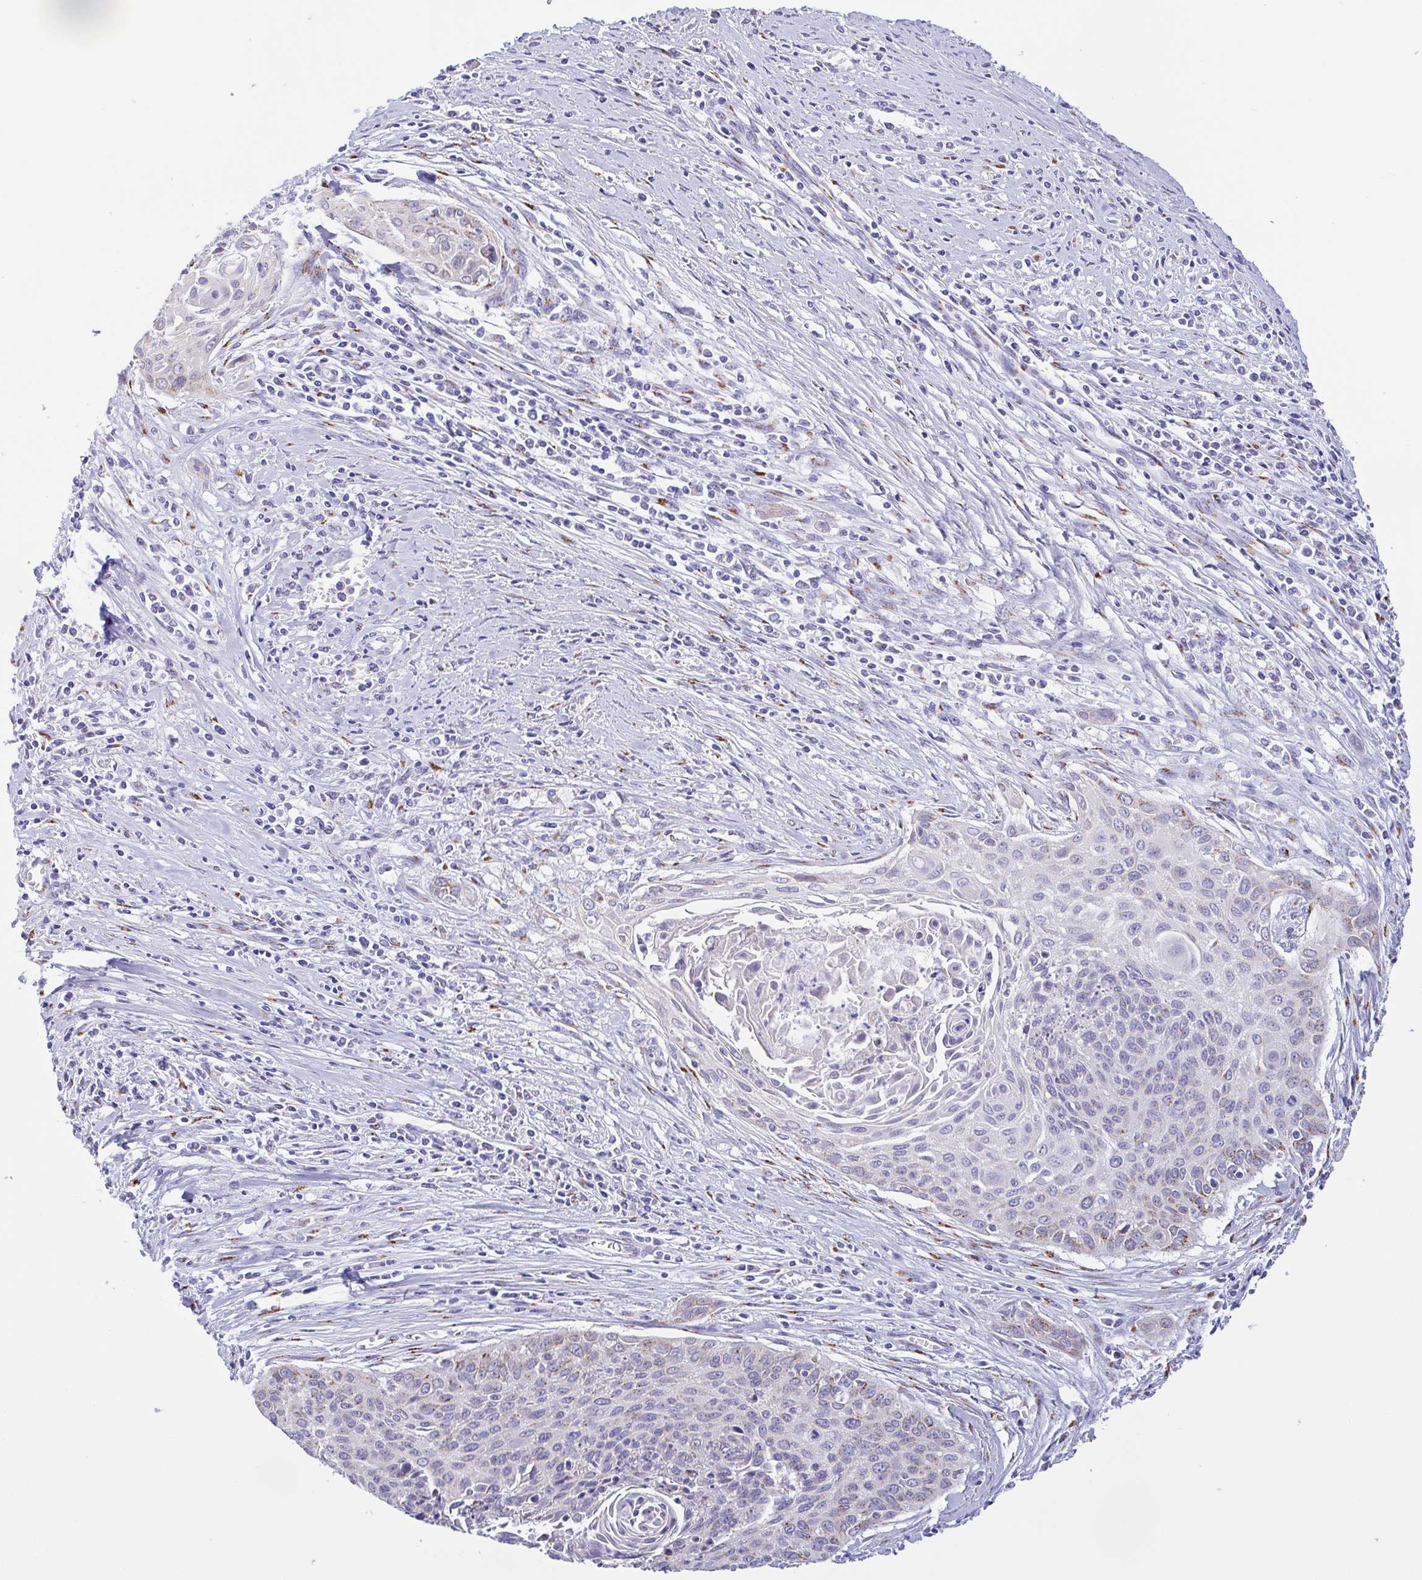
{"staining": {"intensity": "moderate", "quantity": "<25%", "location": "cytoplasmic/membranous"}, "tissue": "cervical cancer", "cell_type": "Tumor cells", "image_type": "cancer", "snomed": [{"axis": "morphology", "description": "Squamous cell carcinoma, NOS"}, {"axis": "topography", "description": "Cervix"}], "caption": "The image shows staining of cervical cancer (squamous cell carcinoma), revealing moderate cytoplasmic/membranous protein staining (brown color) within tumor cells. (DAB IHC with brightfield microscopy, high magnification).", "gene": "SULT1B1", "patient": {"sex": "female", "age": 55}}